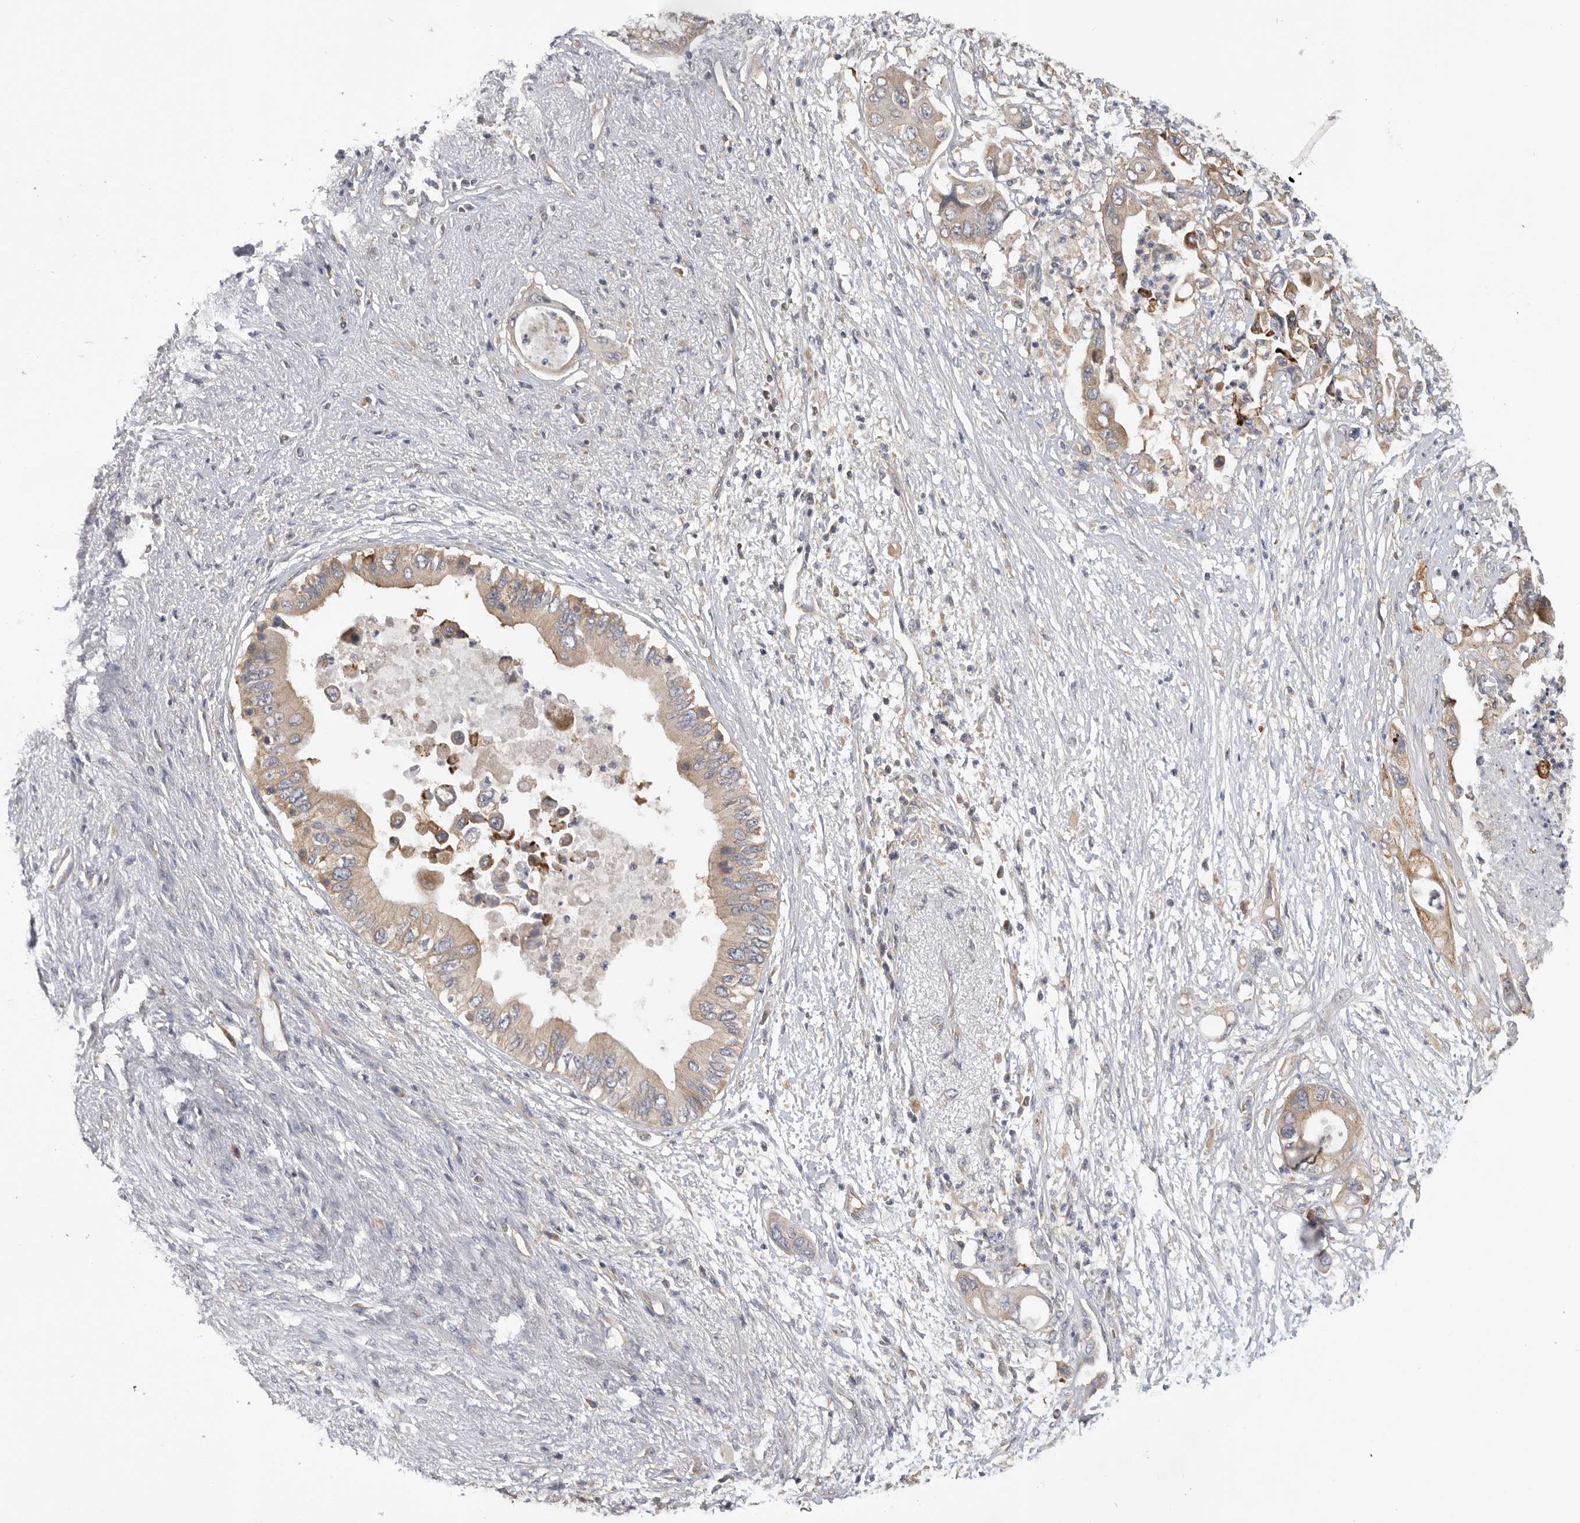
{"staining": {"intensity": "moderate", "quantity": ">75%", "location": "cytoplasmic/membranous"}, "tissue": "pancreatic cancer", "cell_type": "Tumor cells", "image_type": "cancer", "snomed": [{"axis": "morphology", "description": "Adenocarcinoma, NOS"}, {"axis": "topography", "description": "Pancreas"}], "caption": "Immunohistochemical staining of human adenocarcinoma (pancreatic) demonstrates medium levels of moderate cytoplasmic/membranous protein expression in about >75% of tumor cells.", "gene": "PPP1R42", "patient": {"sex": "male", "age": 66}}